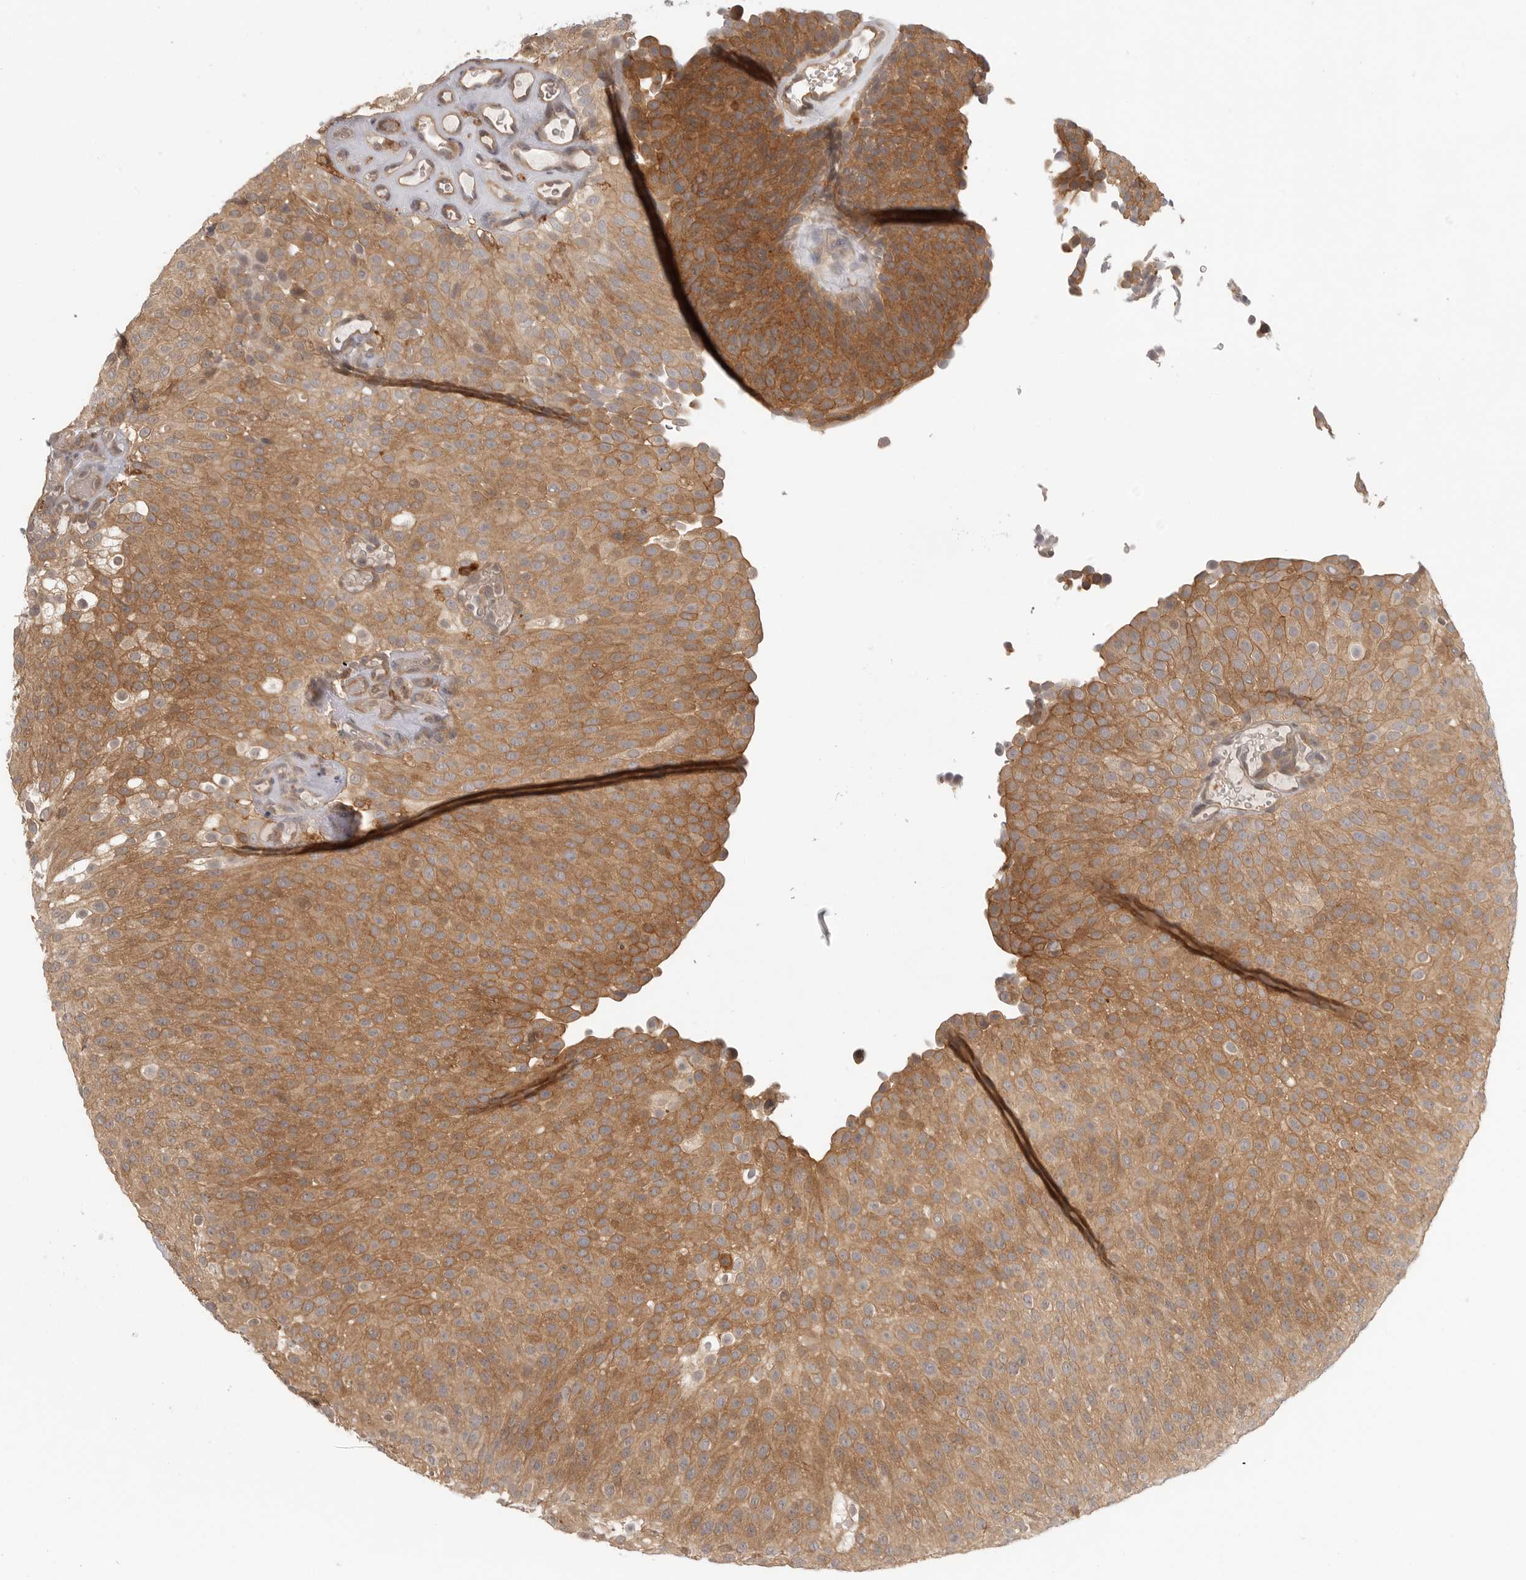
{"staining": {"intensity": "moderate", "quantity": ">75%", "location": "cytoplasmic/membranous"}, "tissue": "urothelial cancer", "cell_type": "Tumor cells", "image_type": "cancer", "snomed": [{"axis": "morphology", "description": "Urothelial carcinoma, Low grade"}, {"axis": "topography", "description": "Urinary bladder"}], "caption": "Immunohistochemistry micrograph of urothelial carcinoma (low-grade) stained for a protein (brown), which shows medium levels of moderate cytoplasmic/membranous expression in about >75% of tumor cells.", "gene": "DBNL", "patient": {"sex": "male", "age": 78}}